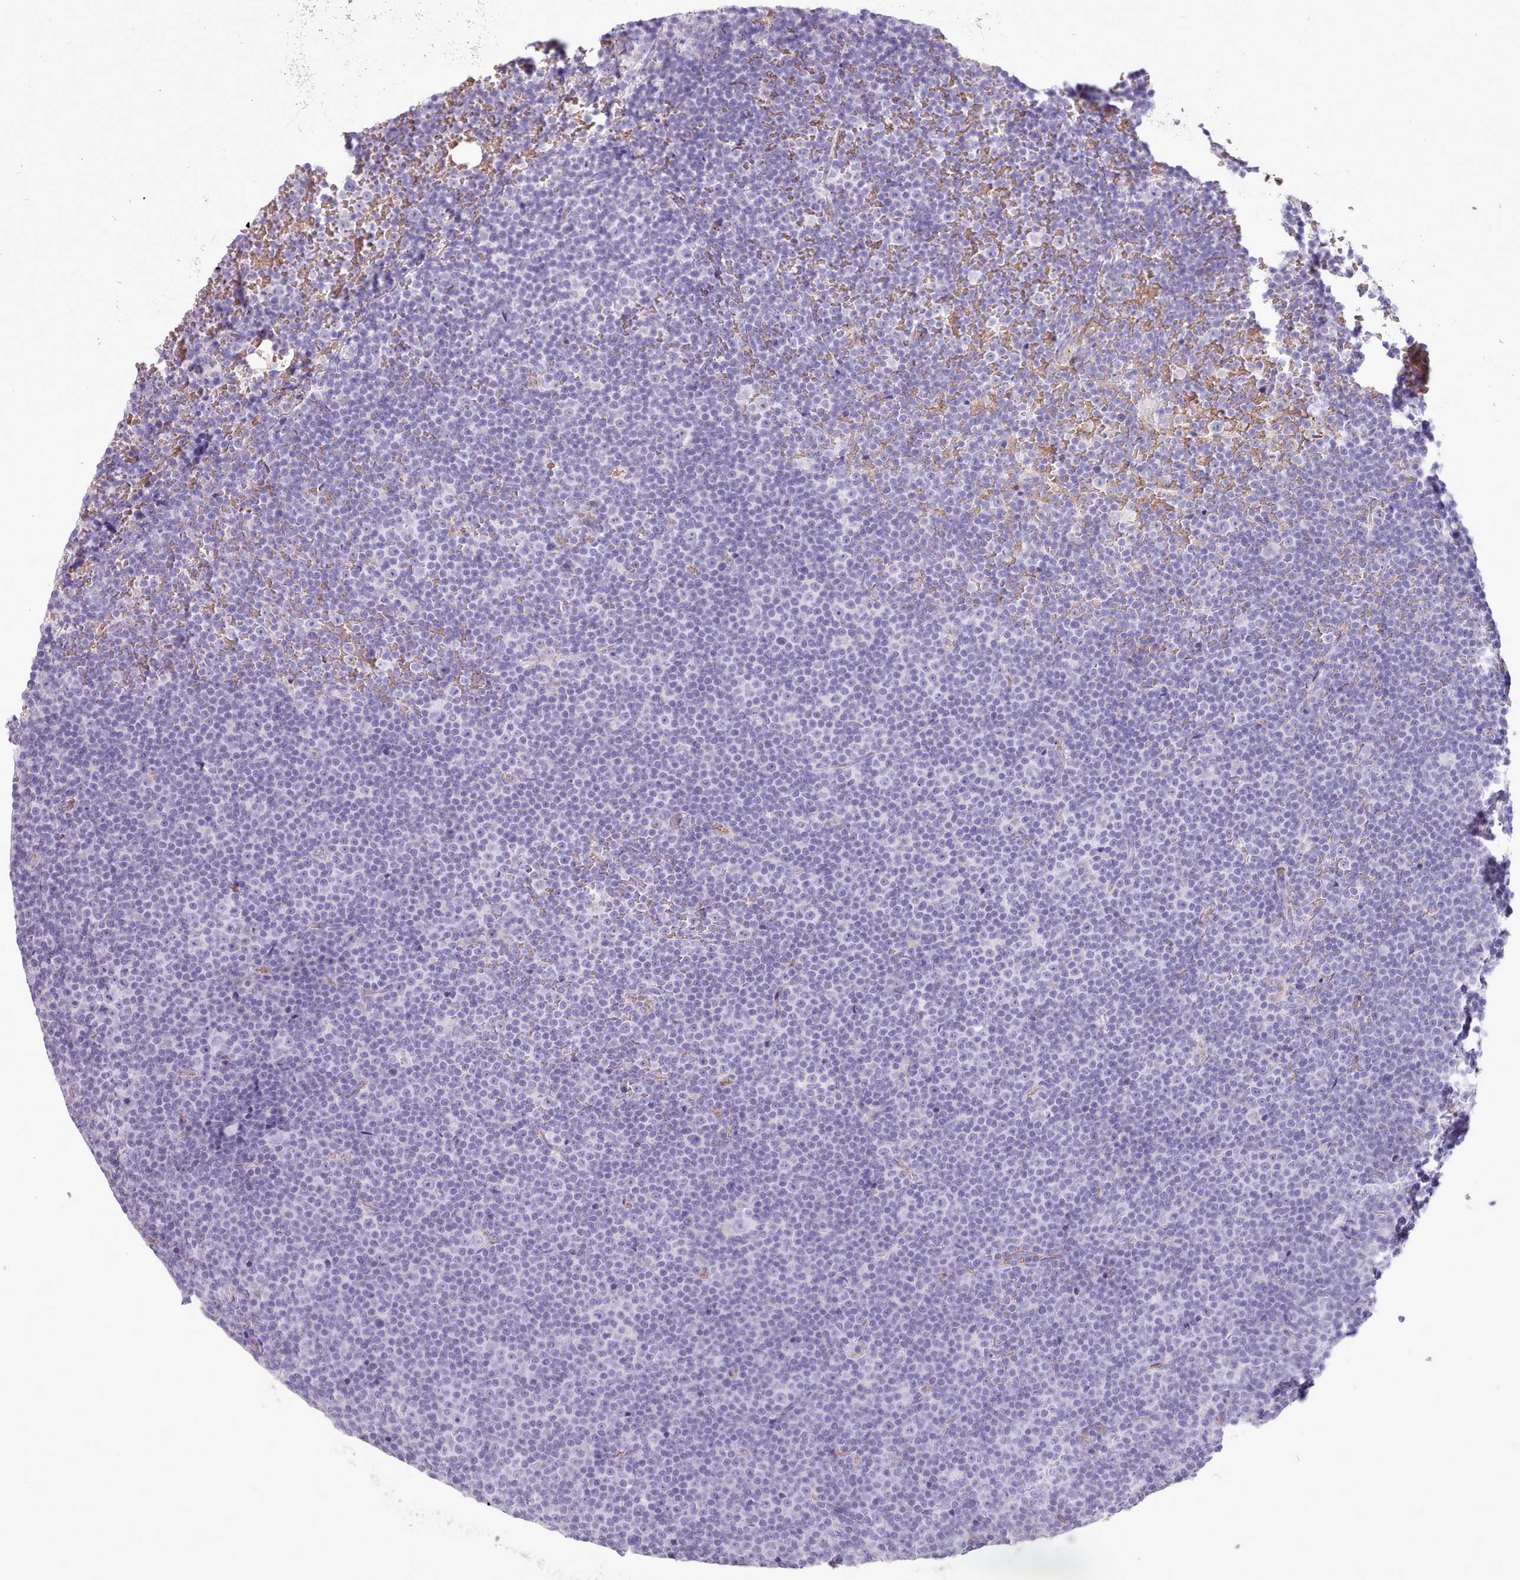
{"staining": {"intensity": "negative", "quantity": "none", "location": "none"}, "tissue": "lymphoma", "cell_type": "Tumor cells", "image_type": "cancer", "snomed": [{"axis": "morphology", "description": "Malignant lymphoma, non-Hodgkin's type, Low grade"}, {"axis": "topography", "description": "Lymph node"}], "caption": "A high-resolution image shows IHC staining of lymphoma, which displays no significant expression in tumor cells.", "gene": "AK4", "patient": {"sex": "female", "age": 67}}